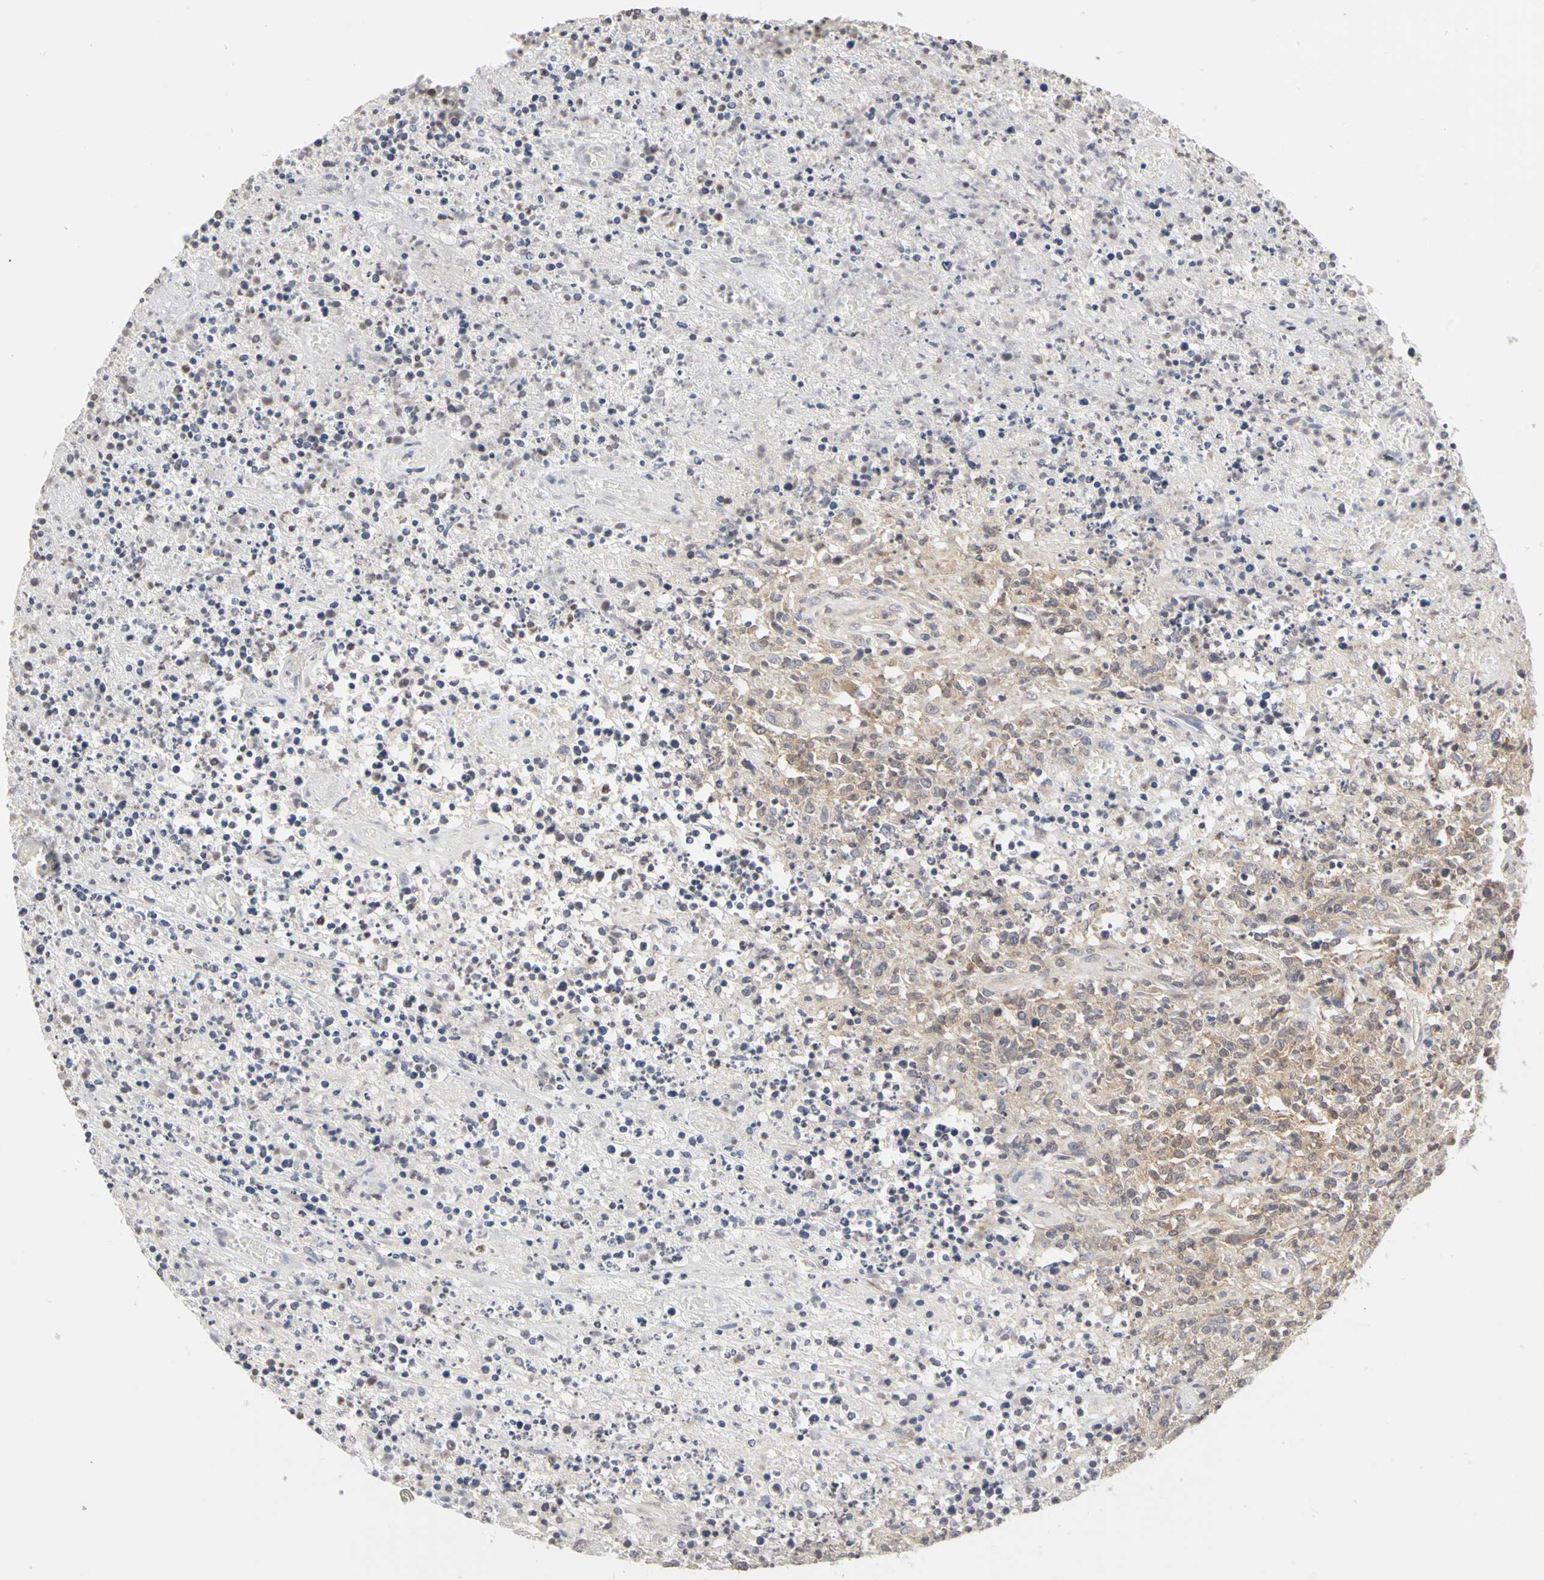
{"staining": {"intensity": "weak", "quantity": "25%-75%", "location": "cytoplasmic/membranous"}, "tissue": "lymphoma", "cell_type": "Tumor cells", "image_type": "cancer", "snomed": [{"axis": "morphology", "description": "Malignant lymphoma, non-Hodgkin's type, High grade"}, {"axis": "topography", "description": "Lymph node"}], "caption": "Protein expression analysis of human high-grade malignant lymphoma, non-Hodgkin's type reveals weak cytoplasmic/membranous positivity in approximately 25%-75% of tumor cells.", "gene": "IRAK1", "patient": {"sex": "female", "age": 84}}